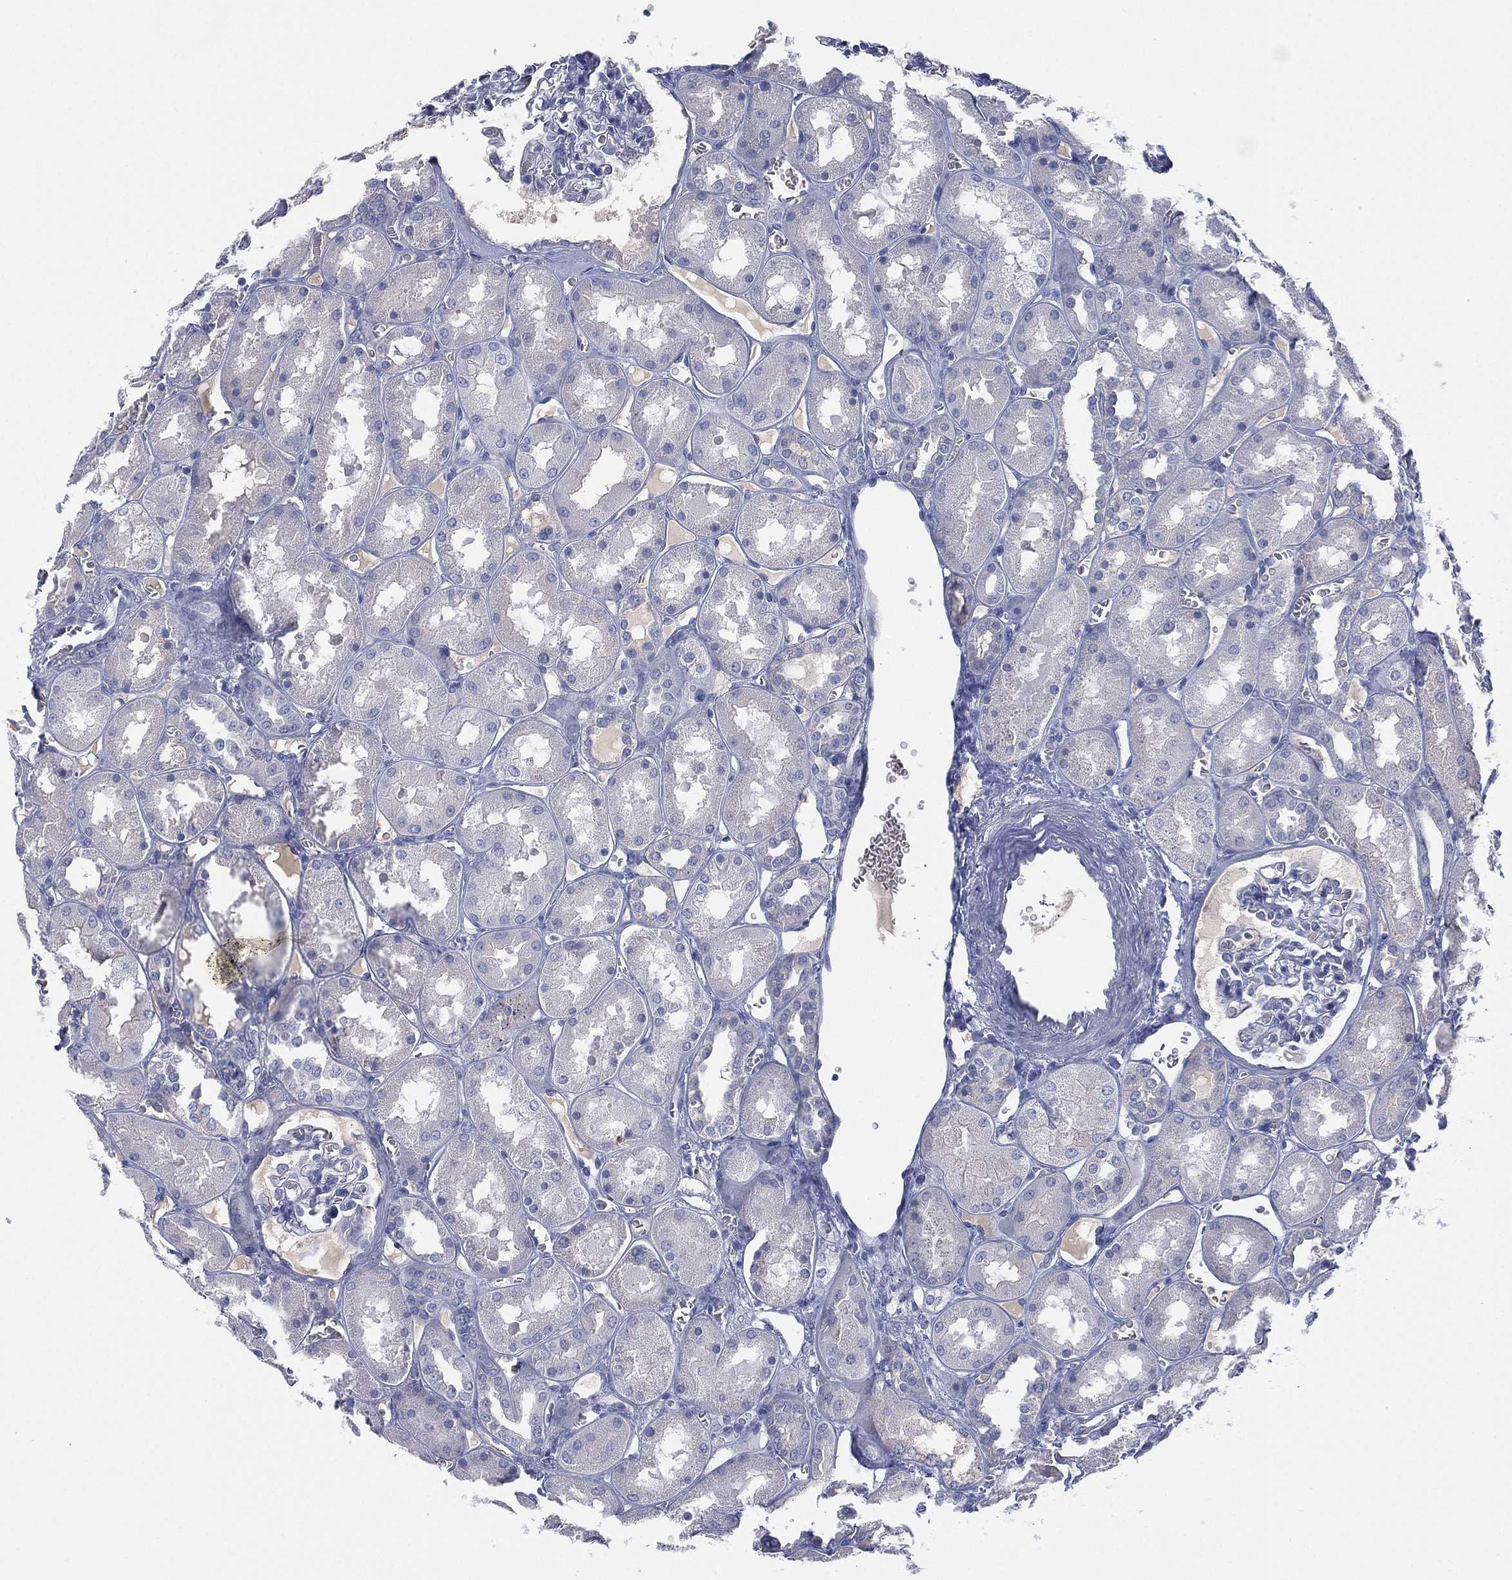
{"staining": {"intensity": "negative", "quantity": "none", "location": "none"}, "tissue": "kidney", "cell_type": "Cells in glomeruli", "image_type": "normal", "snomed": [{"axis": "morphology", "description": "Normal tissue, NOS"}, {"axis": "topography", "description": "Kidney"}], "caption": "Cells in glomeruli are negative for brown protein staining in benign kidney.", "gene": "CYP2D6", "patient": {"sex": "male", "age": 73}}